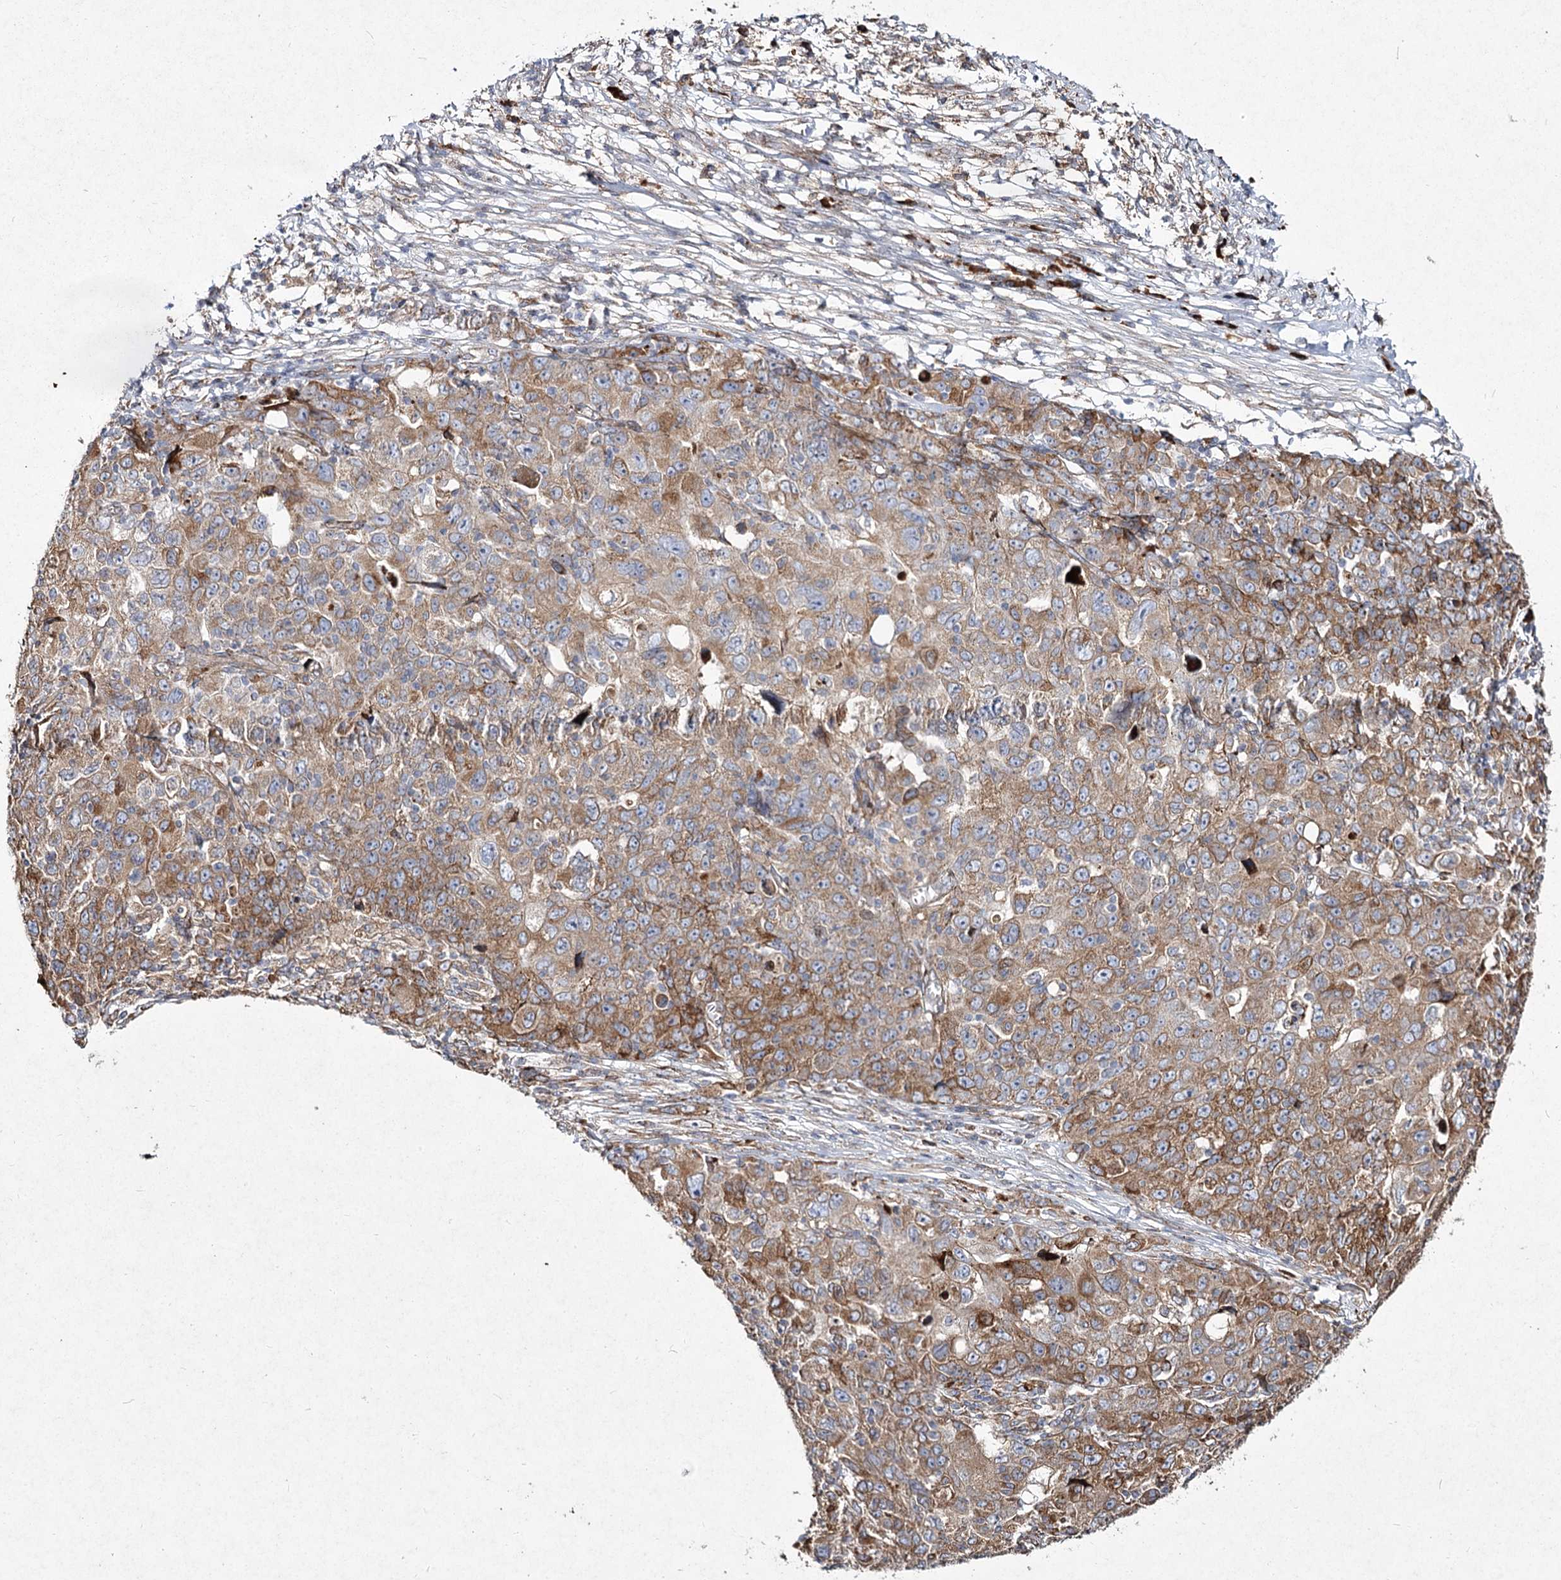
{"staining": {"intensity": "moderate", "quantity": ">75%", "location": "cytoplasmic/membranous"}, "tissue": "ovarian cancer", "cell_type": "Tumor cells", "image_type": "cancer", "snomed": [{"axis": "morphology", "description": "Carcinoma, endometroid"}, {"axis": "topography", "description": "Ovary"}], "caption": "Tumor cells show medium levels of moderate cytoplasmic/membranous positivity in about >75% of cells in ovarian endometroid carcinoma.", "gene": "NHLRC2", "patient": {"sex": "female", "age": 42}}